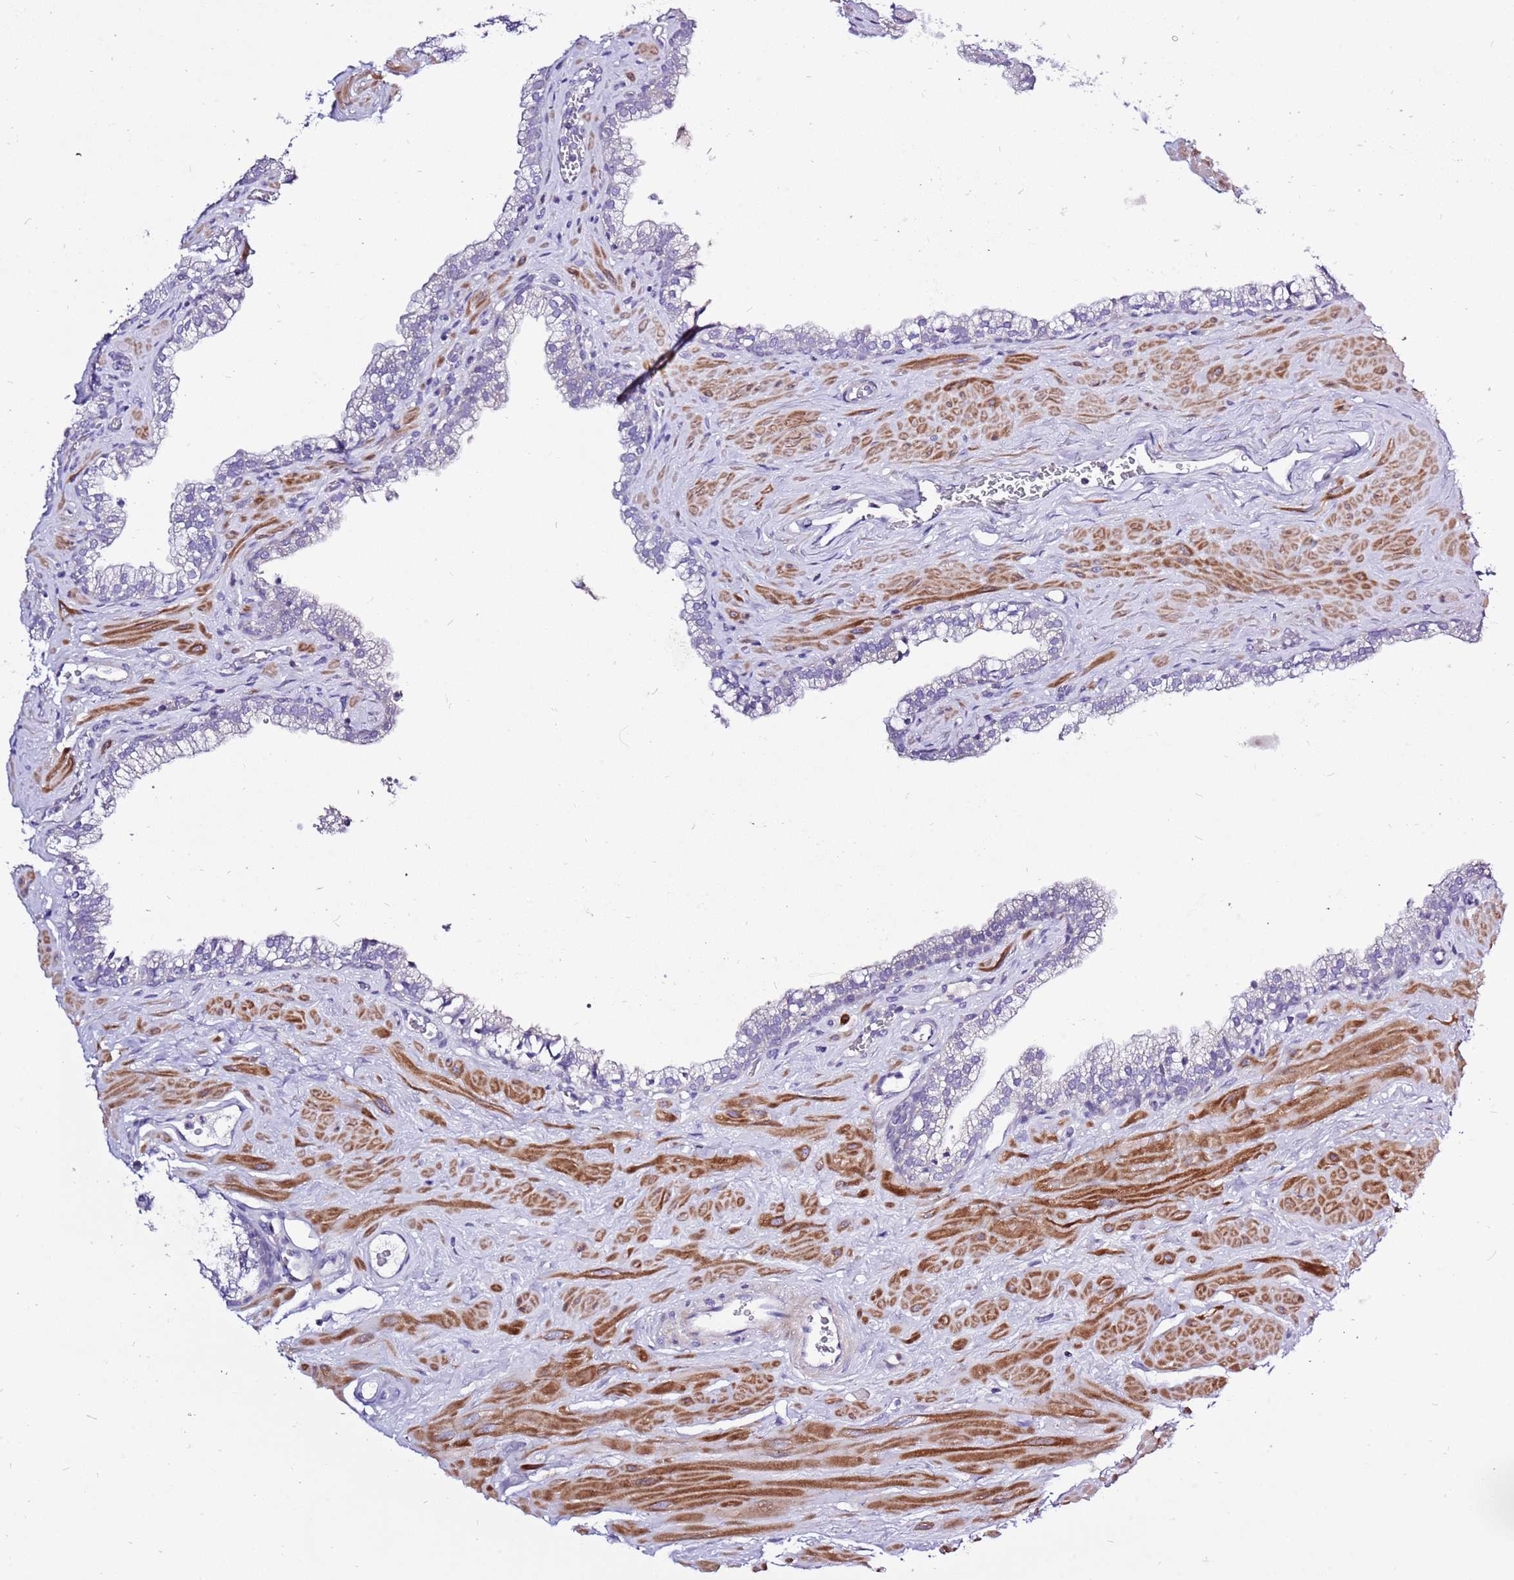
{"staining": {"intensity": "negative", "quantity": "none", "location": "none"}, "tissue": "prostate", "cell_type": "Glandular cells", "image_type": "normal", "snomed": [{"axis": "morphology", "description": "Normal tissue, NOS"}, {"axis": "morphology", "description": "Urothelial carcinoma, Low grade"}, {"axis": "topography", "description": "Urinary bladder"}, {"axis": "topography", "description": "Prostate"}], "caption": "IHC photomicrograph of unremarkable prostate stained for a protein (brown), which exhibits no staining in glandular cells. (DAB (3,3'-diaminobenzidine) IHC visualized using brightfield microscopy, high magnification).", "gene": "GLCE", "patient": {"sex": "male", "age": 60}}